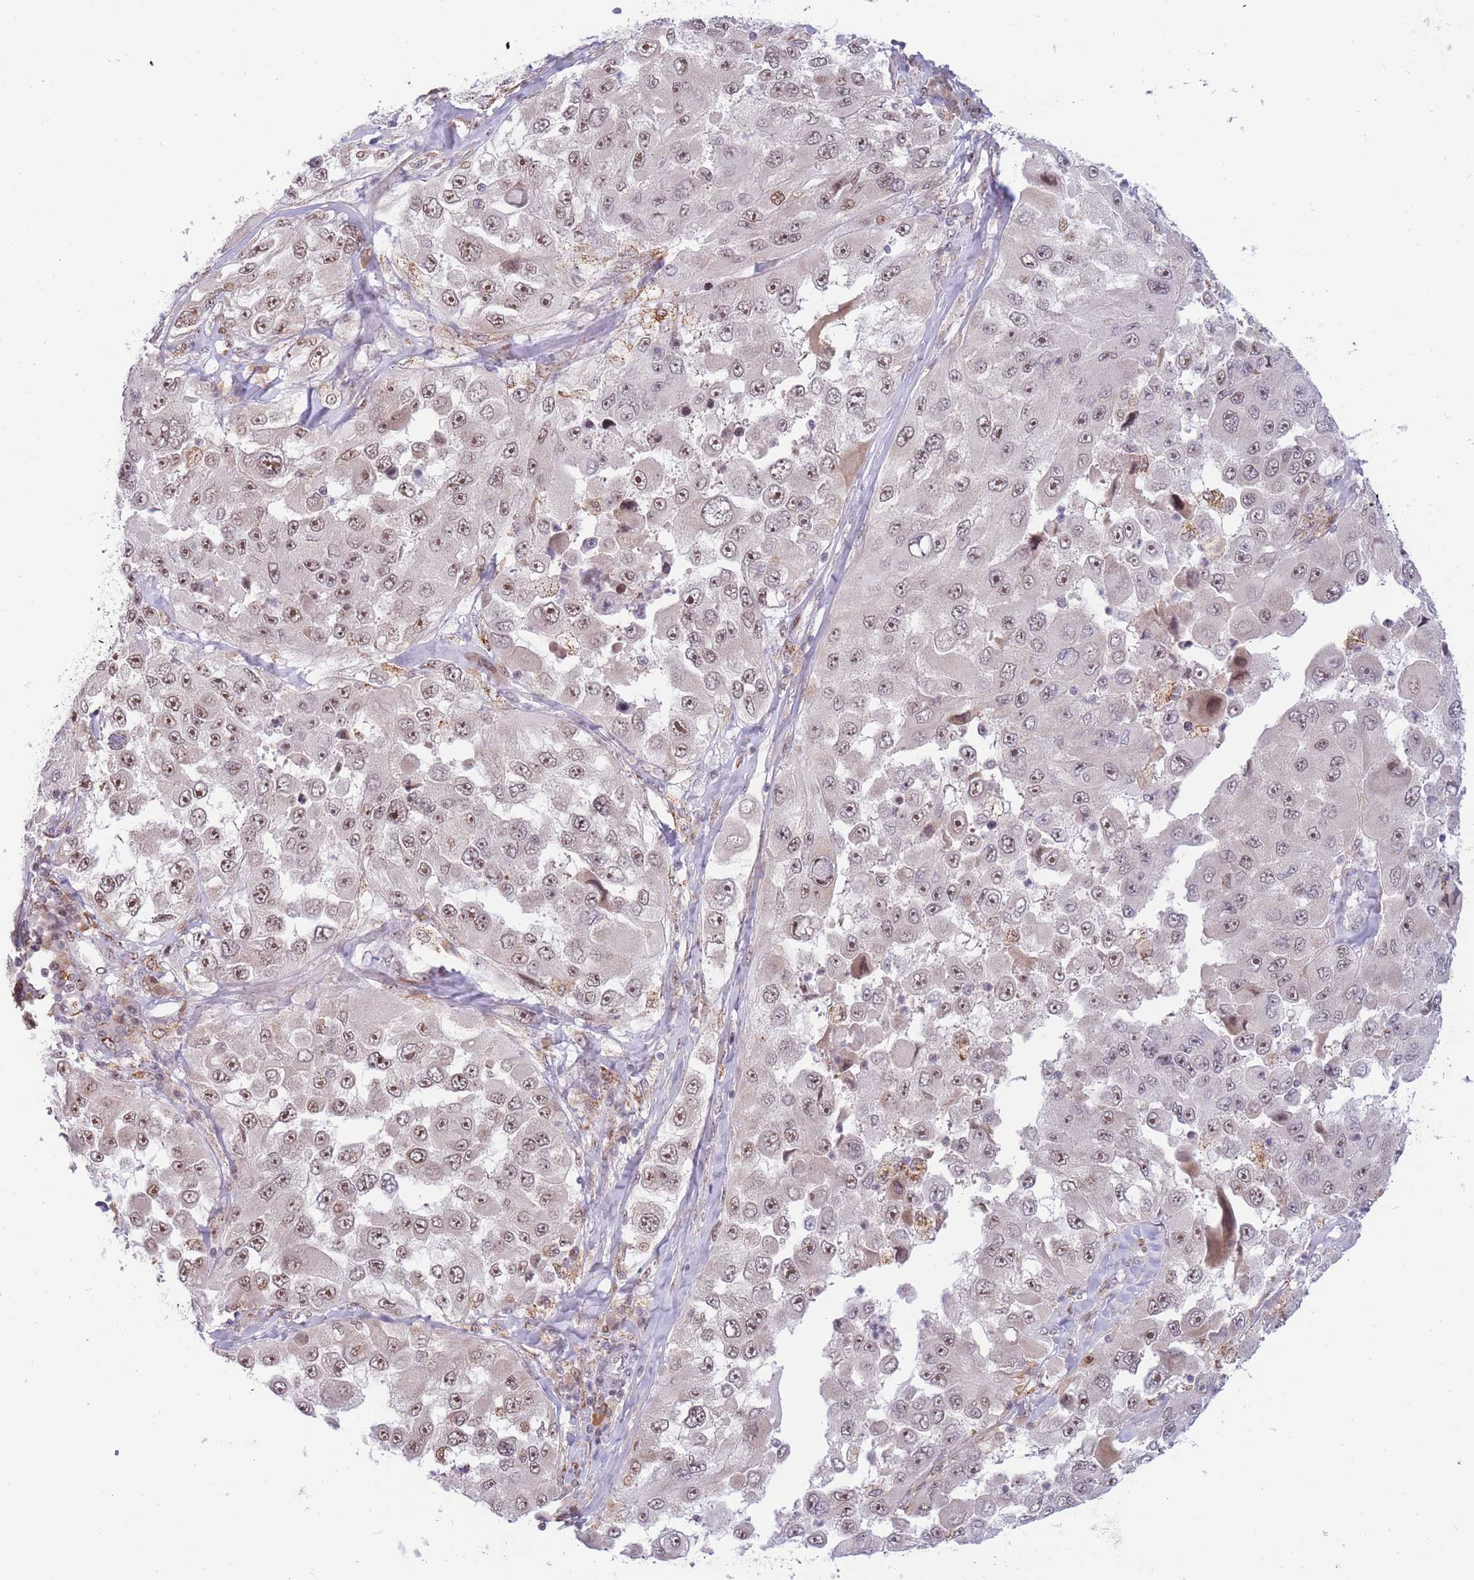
{"staining": {"intensity": "moderate", "quantity": ">75%", "location": "nuclear"}, "tissue": "melanoma", "cell_type": "Tumor cells", "image_type": "cancer", "snomed": [{"axis": "morphology", "description": "Malignant melanoma, Metastatic site"}, {"axis": "topography", "description": "Lymph node"}], "caption": "Melanoma tissue shows moderate nuclear expression in about >75% of tumor cells", "gene": "TARBP2", "patient": {"sex": "male", "age": 62}}